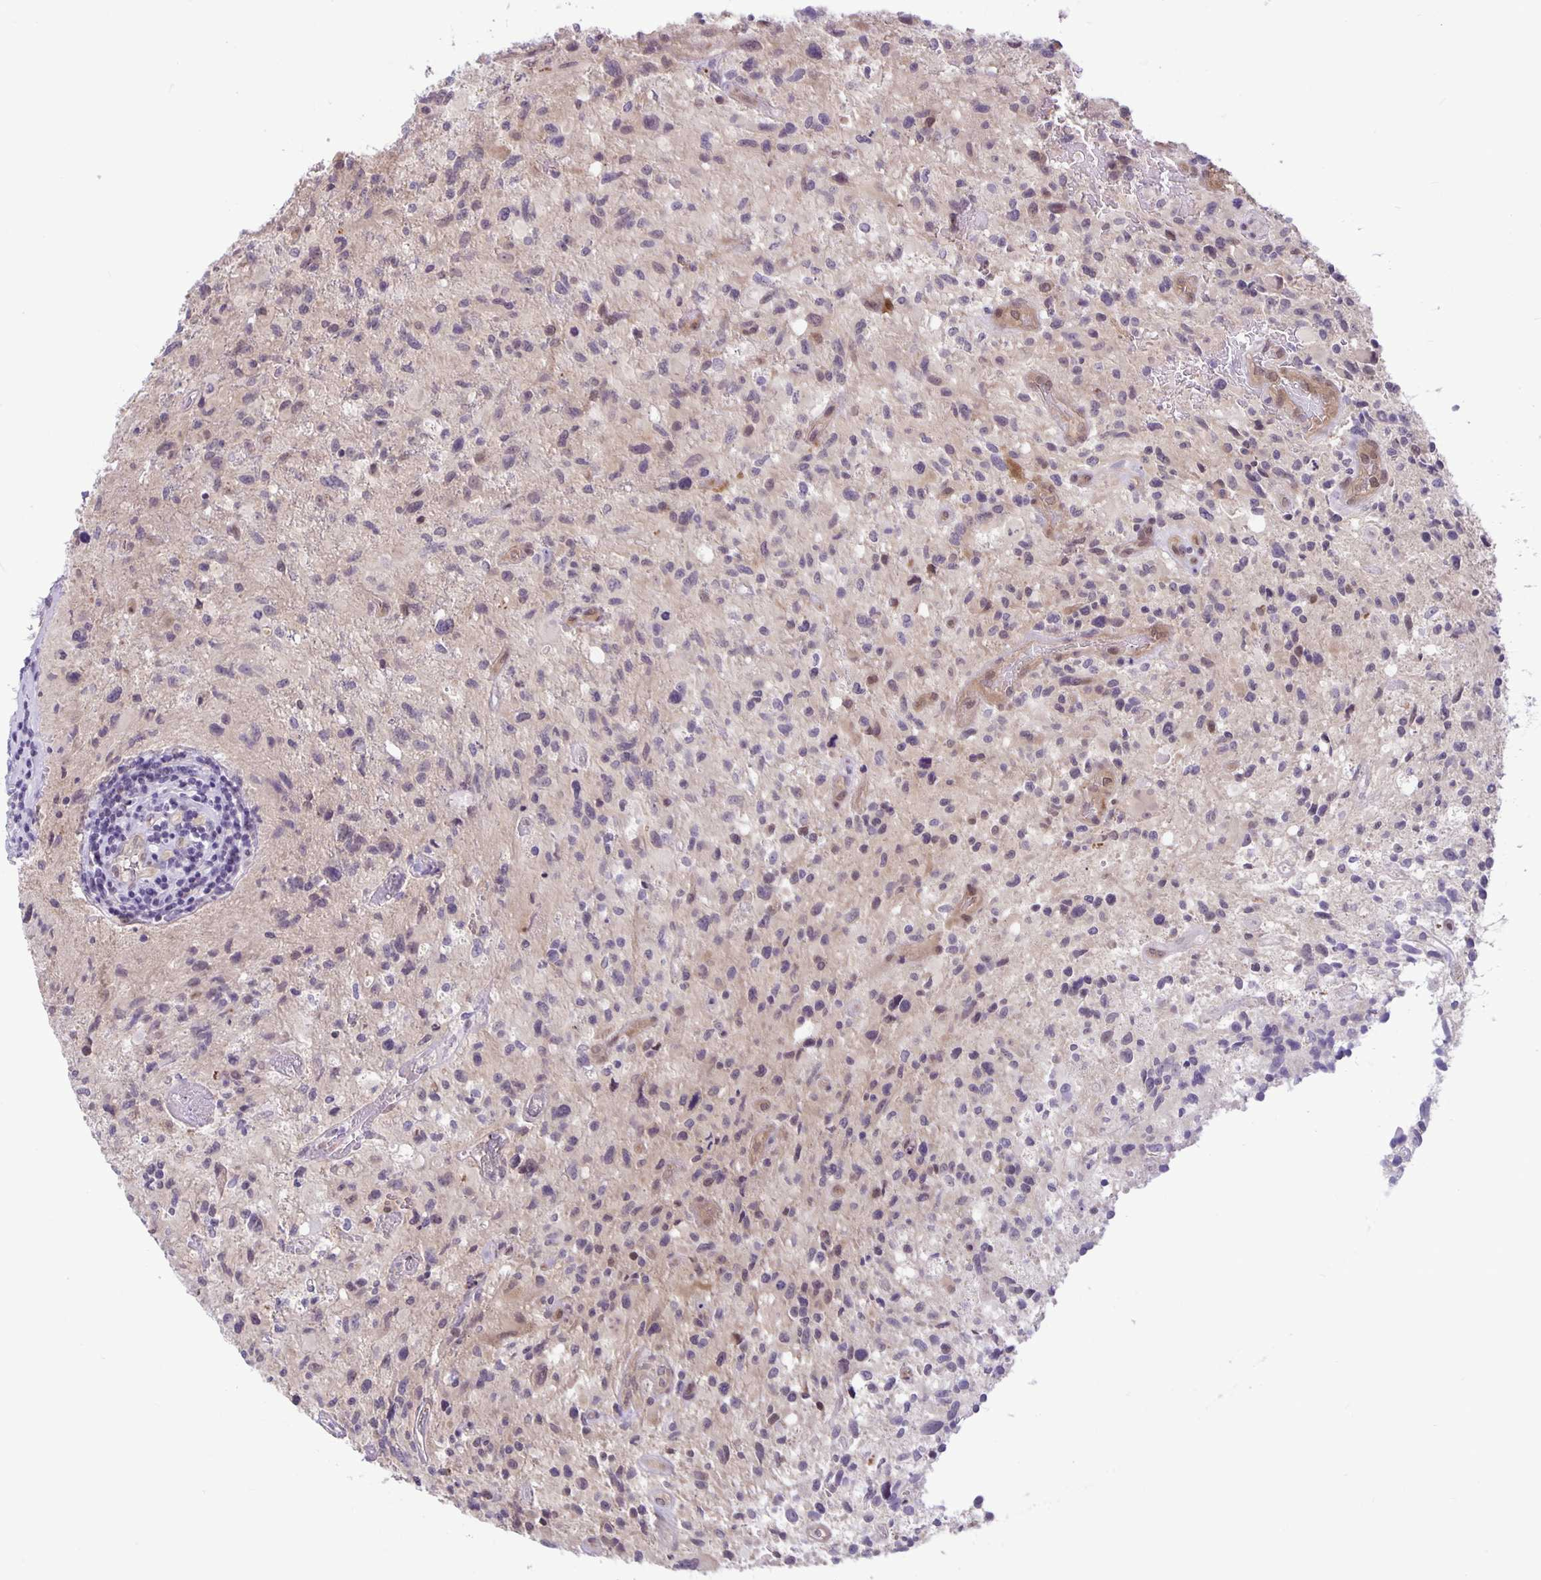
{"staining": {"intensity": "negative", "quantity": "none", "location": "none"}, "tissue": "glioma", "cell_type": "Tumor cells", "image_type": "cancer", "snomed": [{"axis": "morphology", "description": "Glioma, malignant, High grade"}, {"axis": "topography", "description": "Brain"}], "caption": "Image shows no protein staining in tumor cells of malignant glioma (high-grade) tissue.", "gene": "TAX1BP3", "patient": {"sex": "male", "age": 63}}